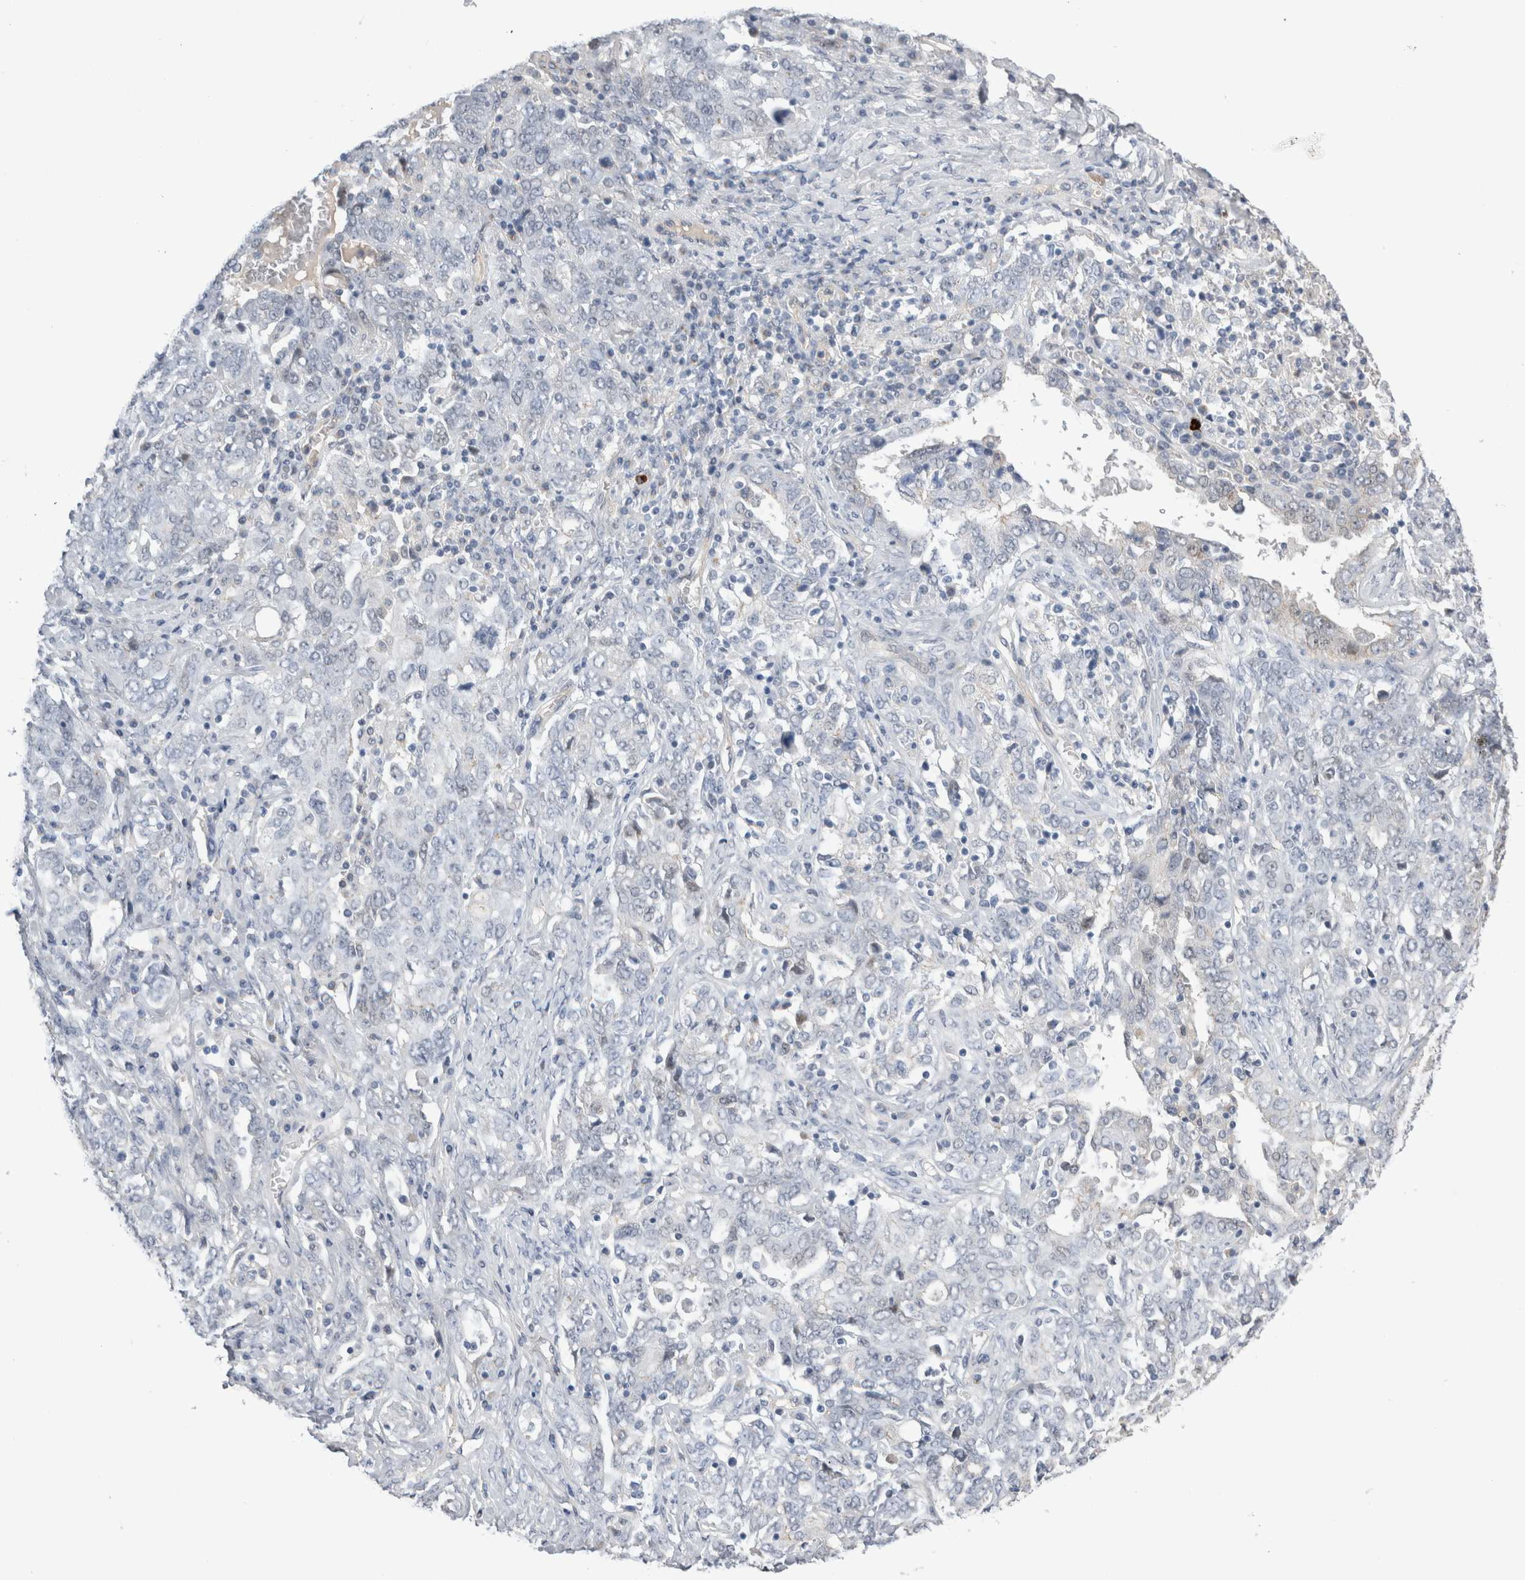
{"staining": {"intensity": "negative", "quantity": "none", "location": "none"}, "tissue": "ovarian cancer", "cell_type": "Tumor cells", "image_type": "cancer", "snomed": [{"axis": "morphology", "description": "Carcinoma, endometroid"}, {"axis": "topography", "description": "Ovary"}], "caption": "Immunohistochemical staining of human endometroid carcinoma (ovarian) displays no significant staining in tumor cells. (DAB immunohistochemistry (IHC) visualized using brightfield microscopy, high magnification).", "gene": "TAFA5", "patient": {"sex": "female", "age": 62}}